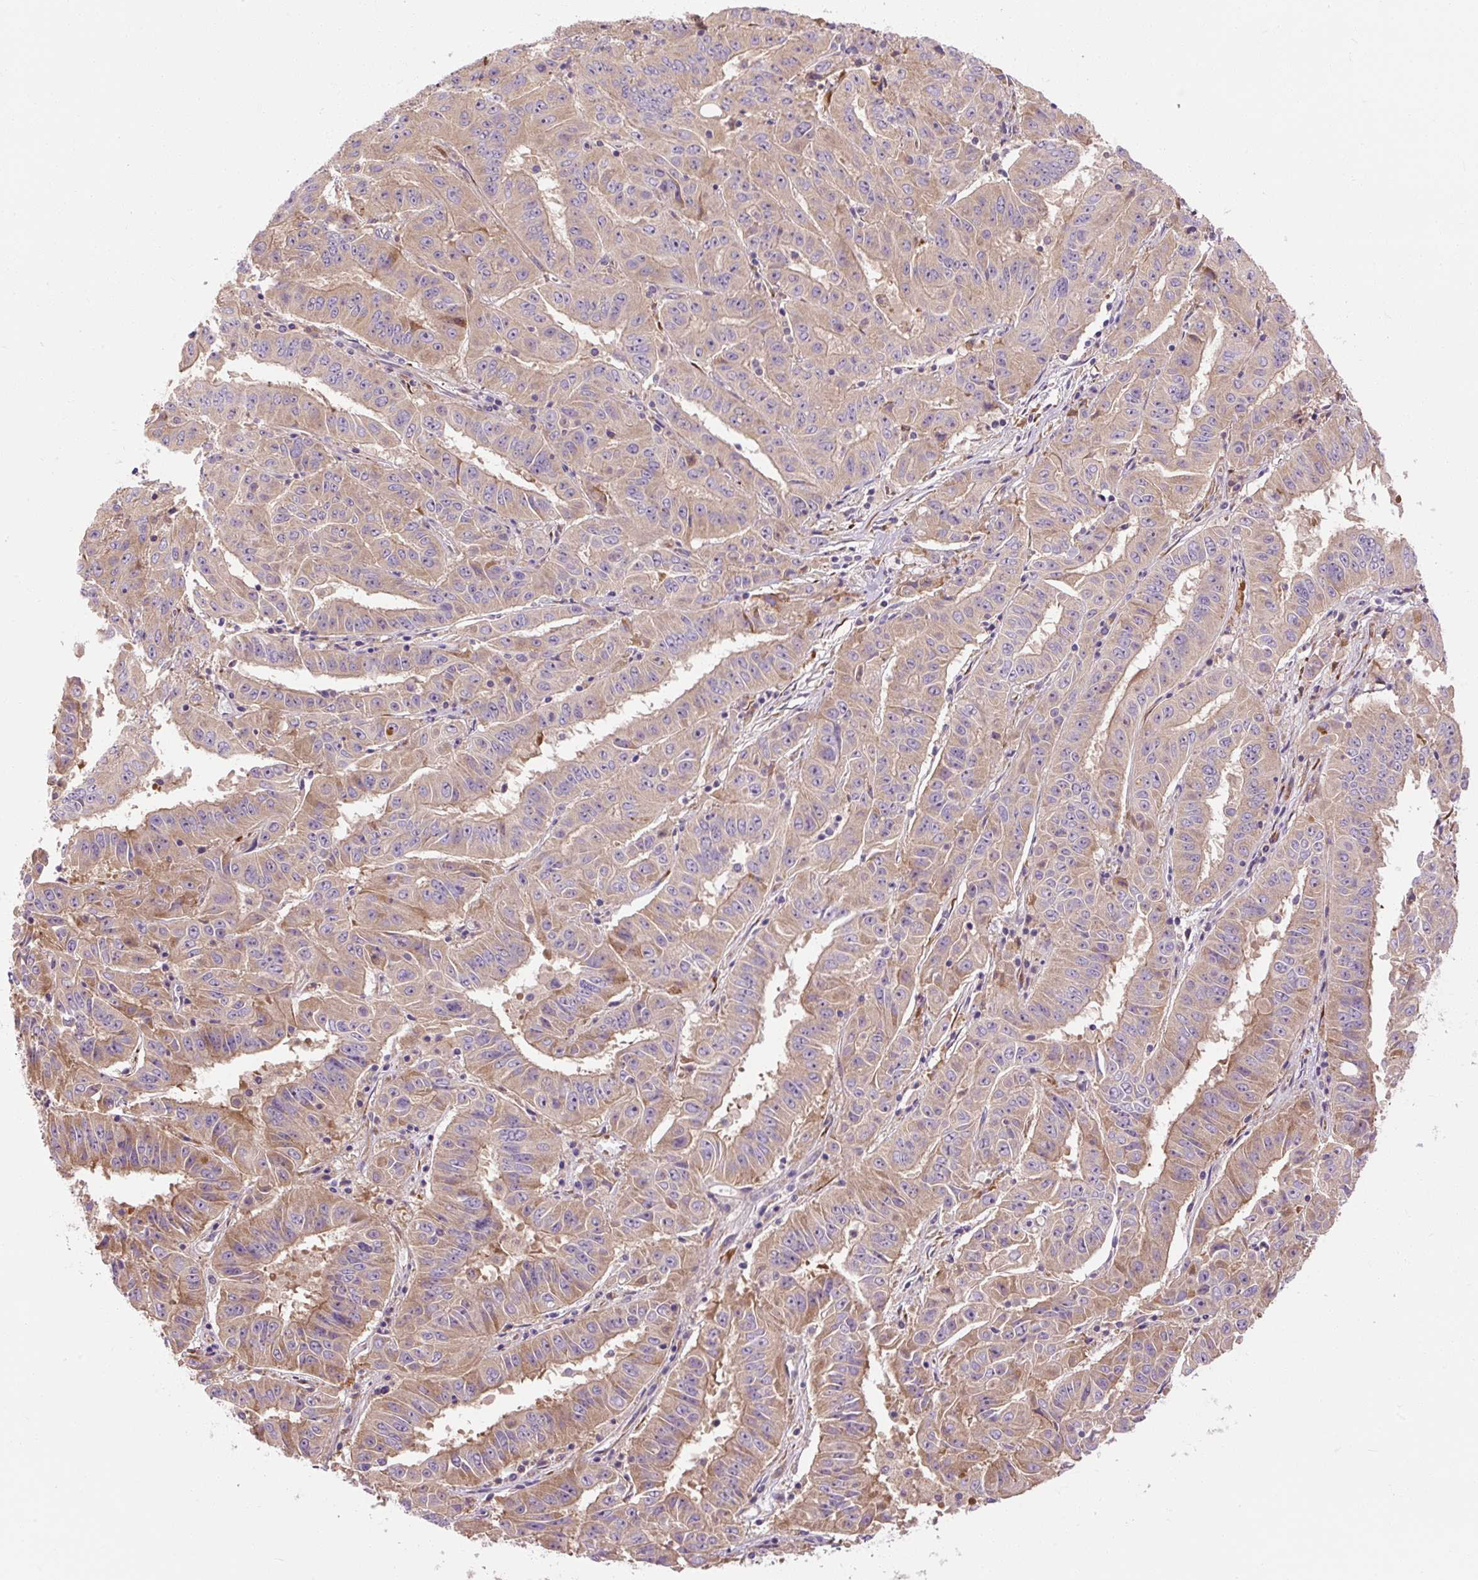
{"staining": {"intensity": "weak", "quantity": "25%-75%", "location": "cytoplasmic/membranous"}, "tissue": "pancreatic cancer", "cell_type": "Tumor cells", "image_type": "cancer", "snomed": [{"axis": "morphology", "description": "Adenocarcinoma, NOS"}, {"axis": "topography", "description": "Pancreas"}], "caption": "Tumor cells show low levels of weak cytoplasmic/membranous staining in approximately 25%-75% of cells in human adenocarcinoma (pancreatic).", "gene": "PRSS48", "patient": {"sex": "male", "age": 63}}